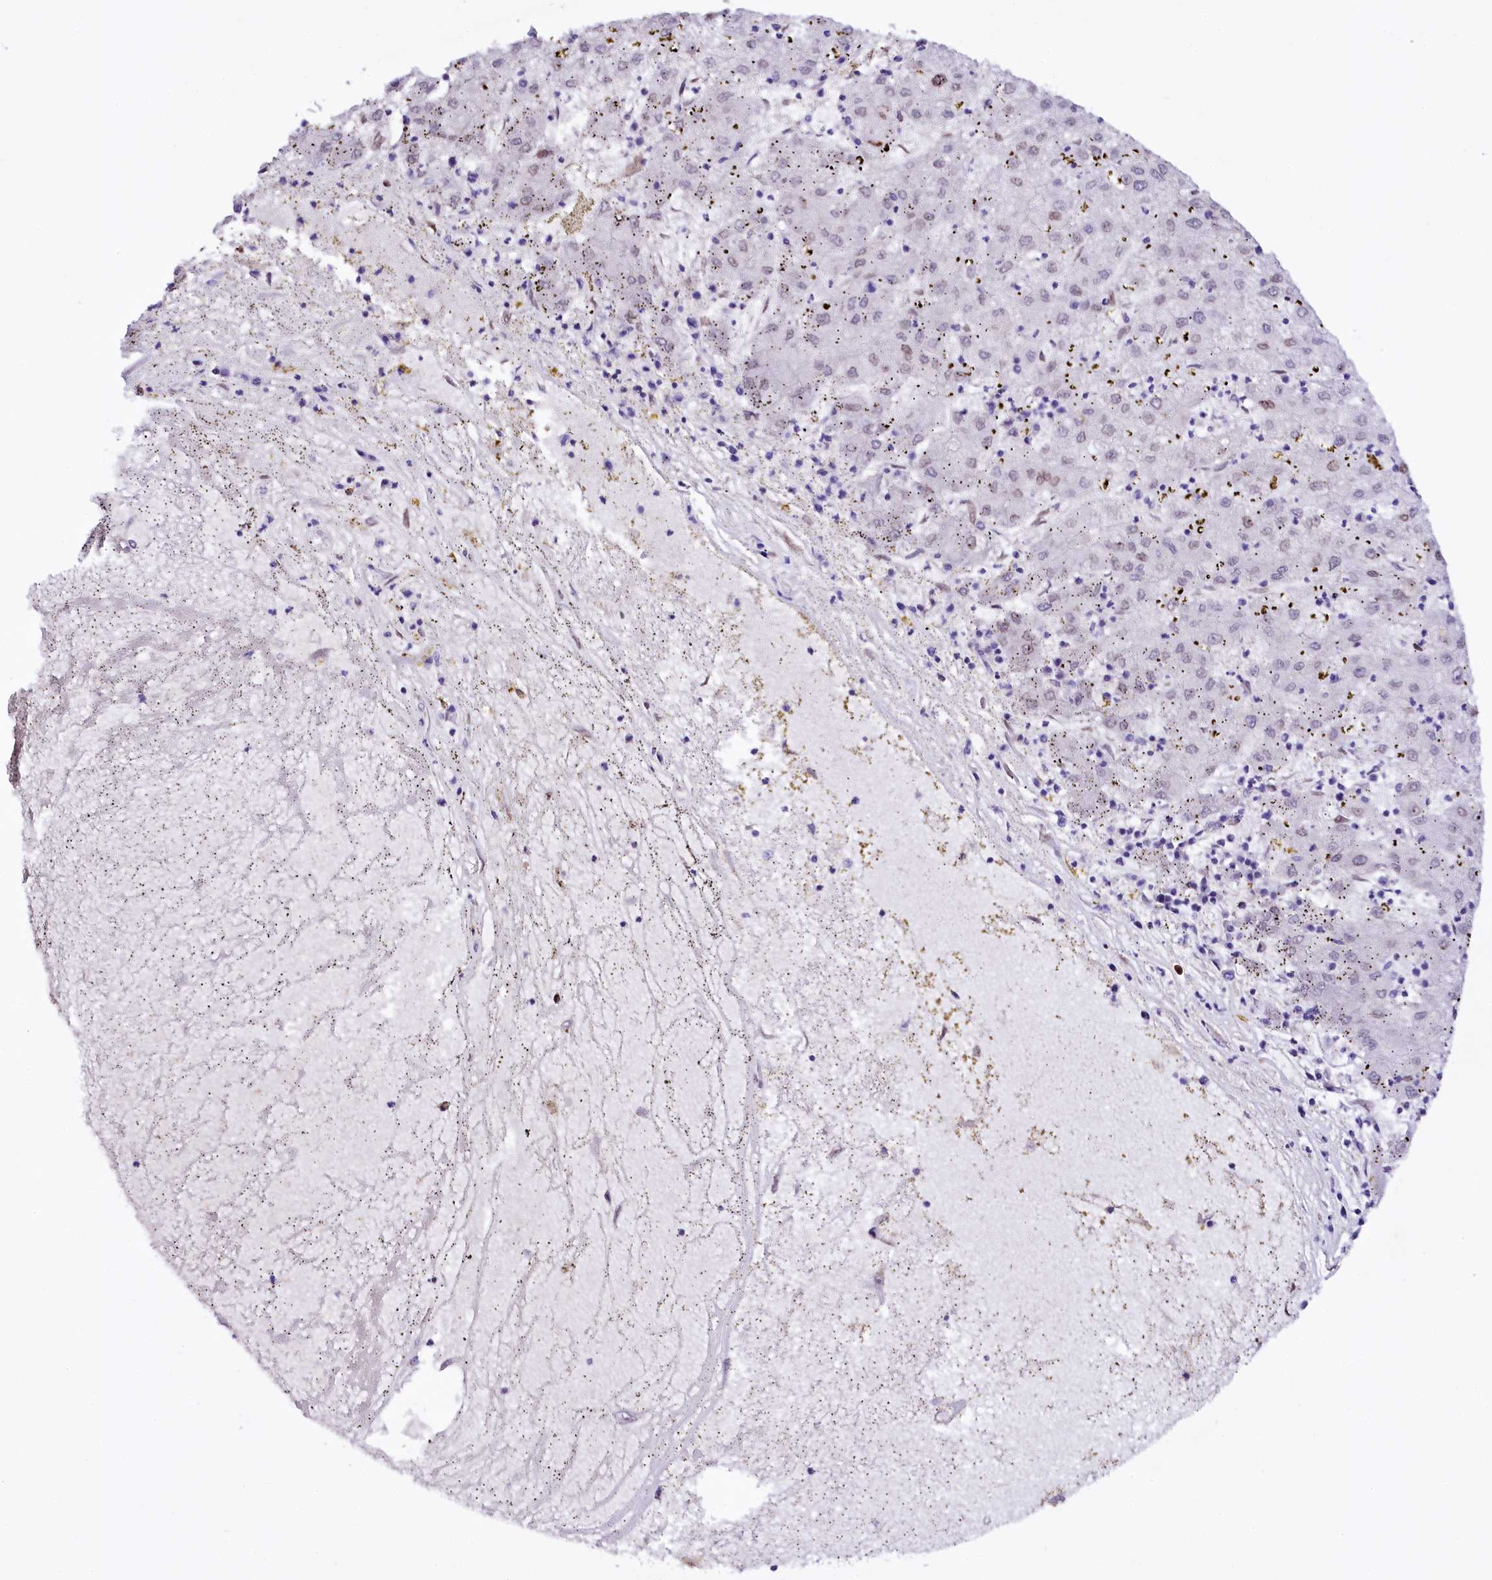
{"staining": {"intensity": "weak", "quantity": "<25%", "location": "nuclear"}, "tissue": "liver cancer", "cell_type": "Tumor cells", "image_type": "cancer", "snomed": [{"axis": "morphology", "description": "Carcinoma, Hepatocellular, NOS"}, {"axis": "topography", "description": "Liver"}], "caption": "DAB immunohistochemical staining of liver hepatocellular carcinoma reveals no significant positivity in tumor cells. Brightfield microscopy of immunohistochemistry stained with DAB (3,3'-diaminobenzidine) (brown) and hematoxylin (blue), captured at high magnification.", "gene": "ZNF226", "patient": {"sex": "male", "age": 72}}